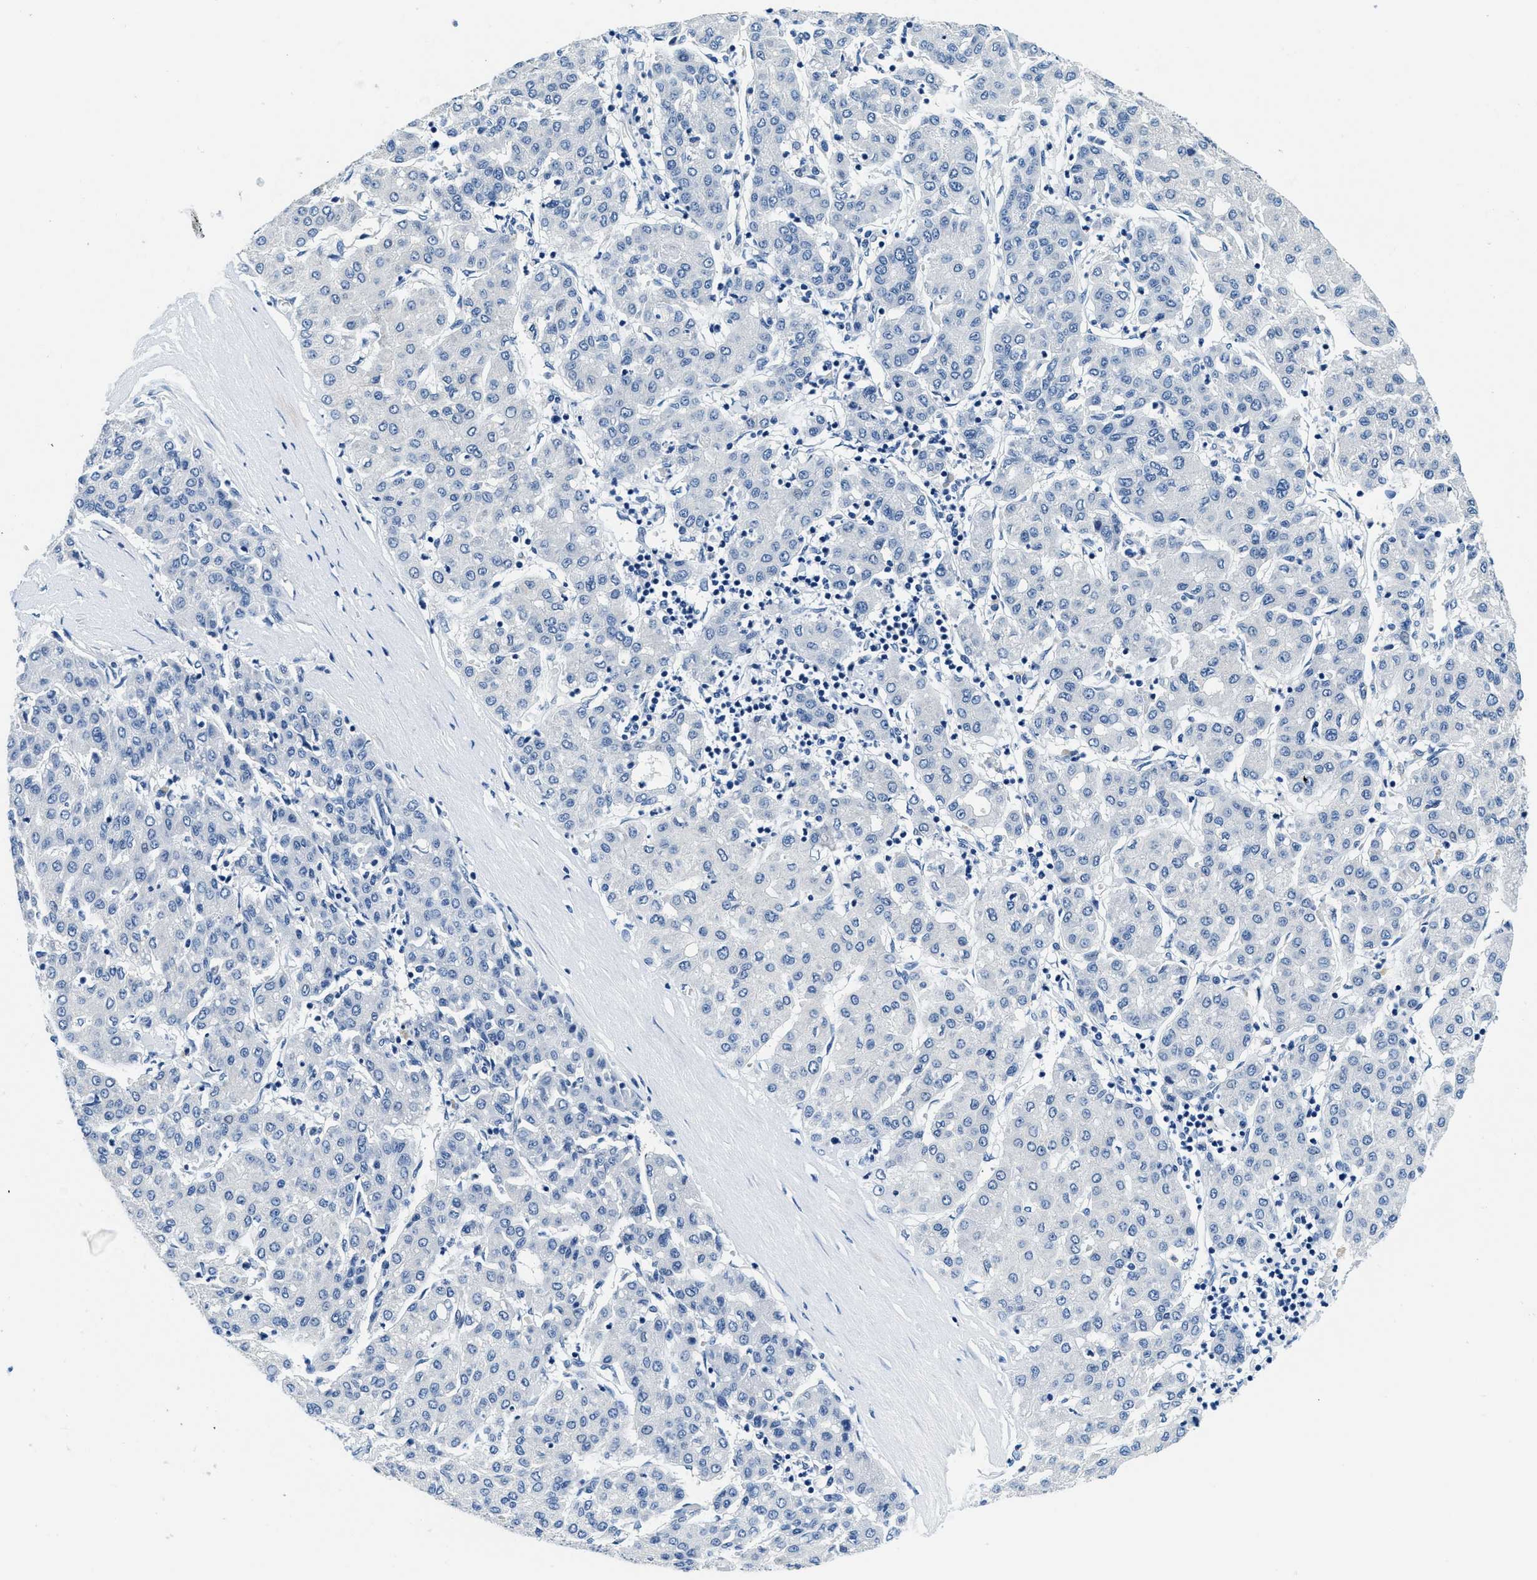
{"staining": {"intensity": "negative", "quantity": "none", "location": "none"}, "tissue": "liver cancer", "cell_type": "Tumor cells", "image_type": "cancer", "snomed": [{"axis": "morphology", "description": "Carcinoma, Hepatocellular, NOS"}, {"axis": "topography", "description": "Liver"}], "caption": "There is no significant expression in tumor cells of liver hepatocellular carcinoma.", "gene": "GSTM3", "patient": {"sex": "male", "age": 65}}